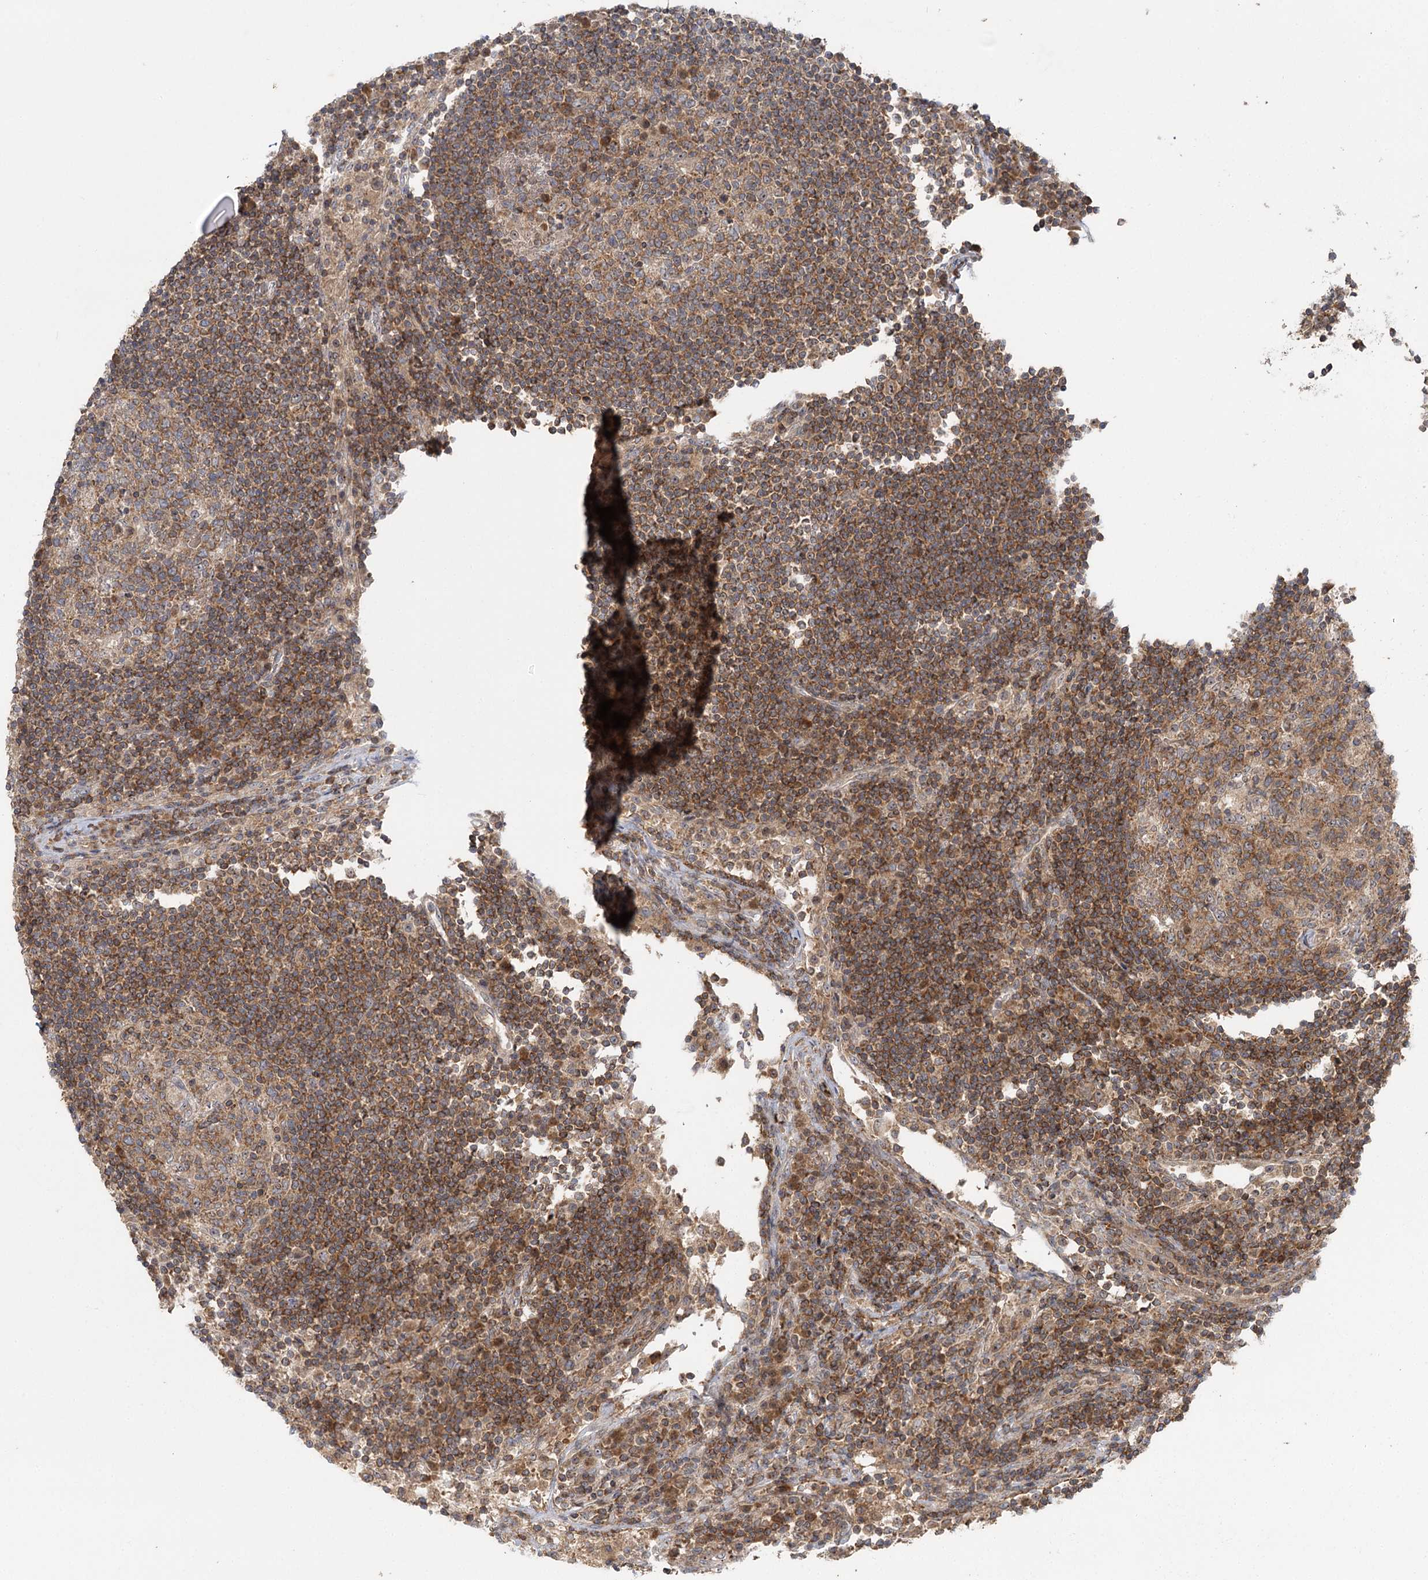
{"staining": {"intensity": "moderate", "quantity": "25%-75%", "location": "cytoplasmic/membranous,nuclear"}, "tissue": "lymph node", "cell_type": "Germinal center cells", "image_type": "normal", "snomed": [{"axis": "morphology", "description": "Normal tissue, NOS"}, {"axis": "topography", "description": "Lymph node"}], "caption": "High-magnification brightfield microscopy of benign lymph node stained with DAB (3,3'-diaminobenzidine) (brown) and counterstained with hematoxylin (blue). germinal center cells exhibit moderate cytoplasmic/membranous,nuclear positivity is seen in approximately25%-75% of cells. (DAB = brown stain, brightfield microscopy at high magnification).", "gene": "ENSG00000273217", "patient": {"sex": "female", "age": 53}}